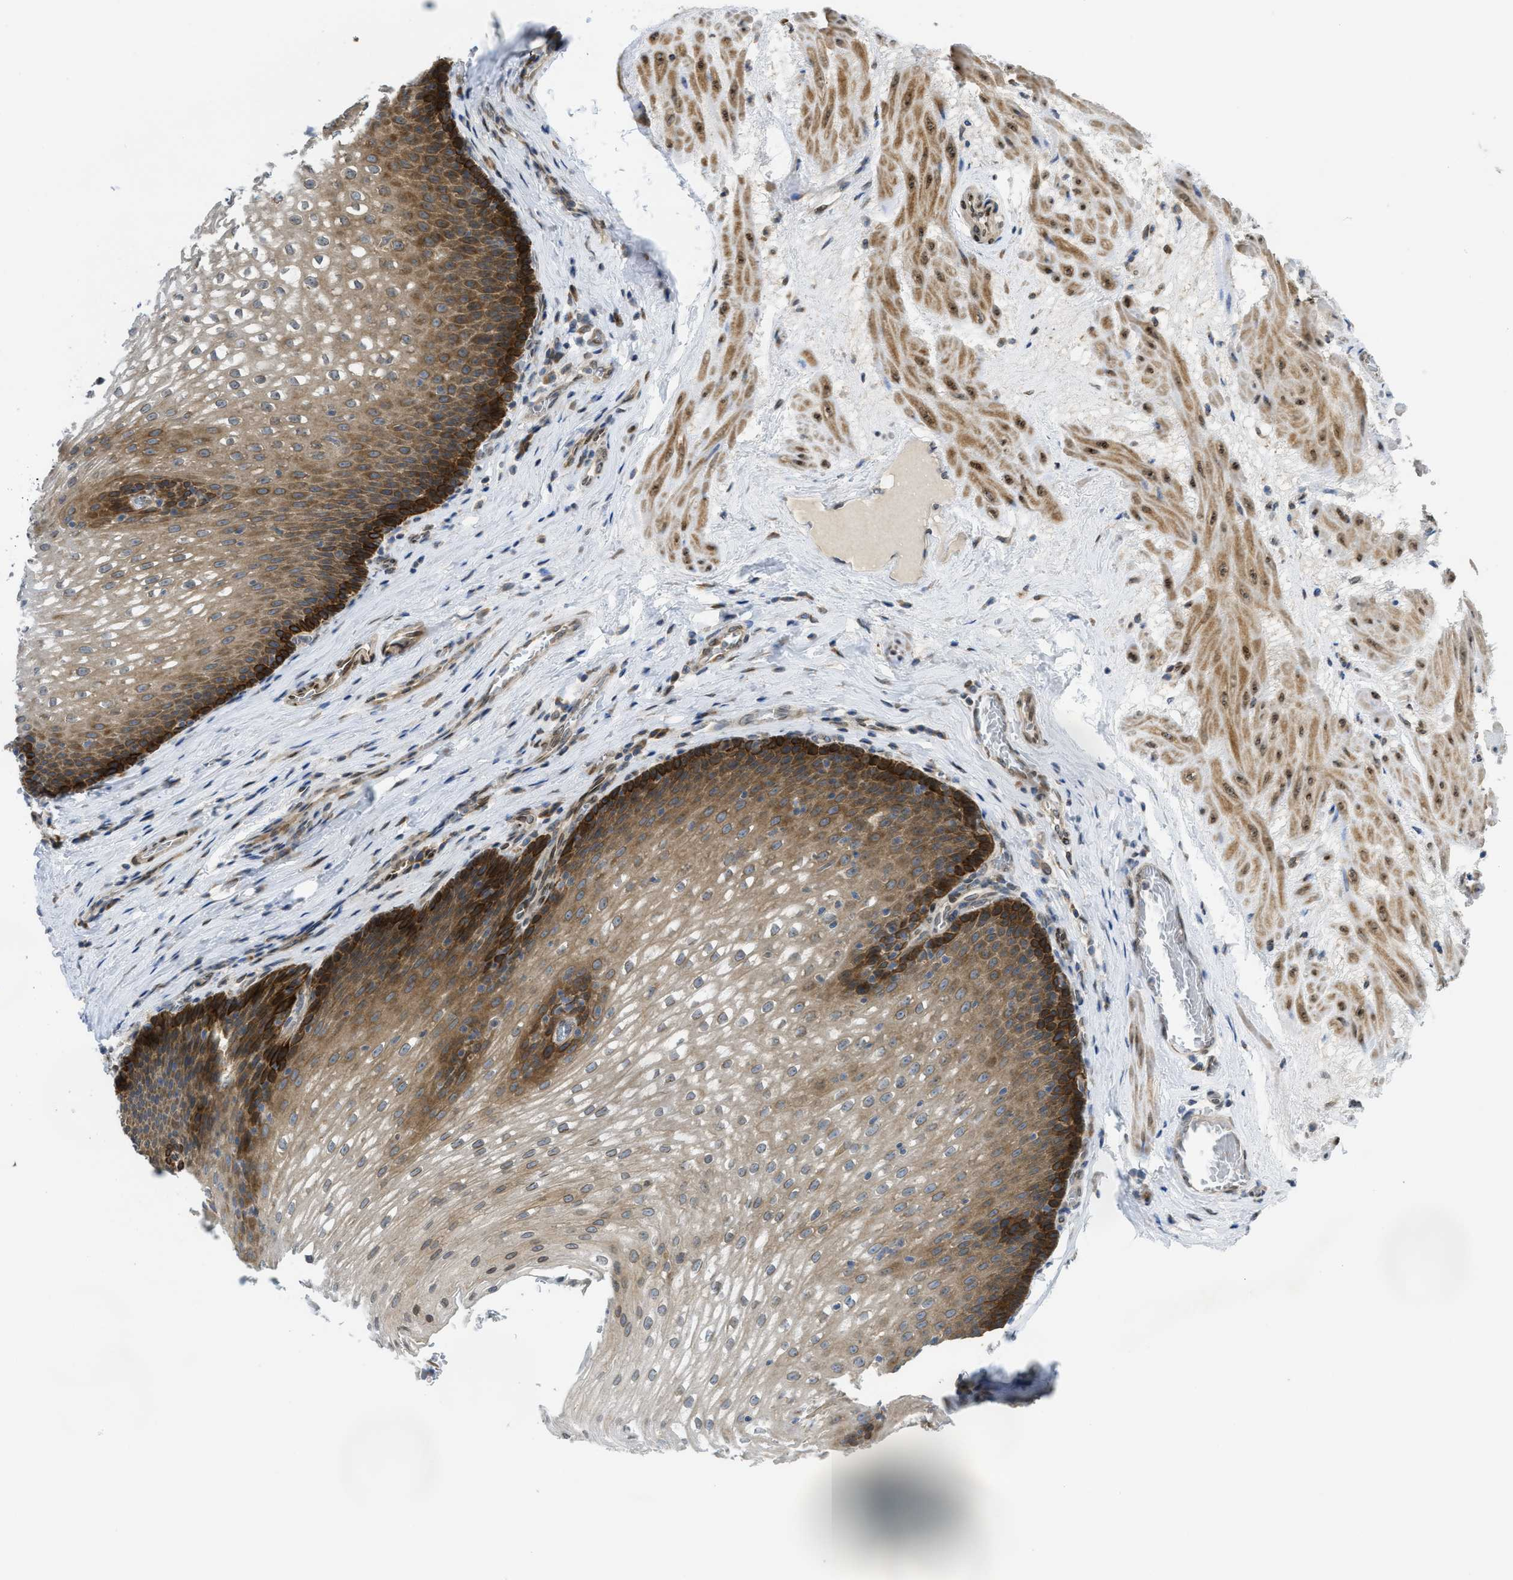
{"staining": {"intensity": "strong", "quantity": "25%-75%", "location": "cytoplasmic/membranous,nuclear"}, "tissue": "esophagus", "cell_type": "Squamous epithelial cells", "image_type": "normal", "snomed": [{"axis": "morphology", "description": "Normal tissue, NOS"}, {"axis": "topography", "description": "Esophagus"}], "caption": "Immunohistochemistry of unremarkable human esophagus reveals high levels of strong cytoplasmic/membranous,nuclear positivity in approximately 25%-75% of squamous epithelial cells. The protein is stained brown, and the nuclei are stained in blue (DAB IHC with brightfield microscopy, high magnification).", "gene": "EIF2AK3", "patient": {"sex": "male", "age": 48}}